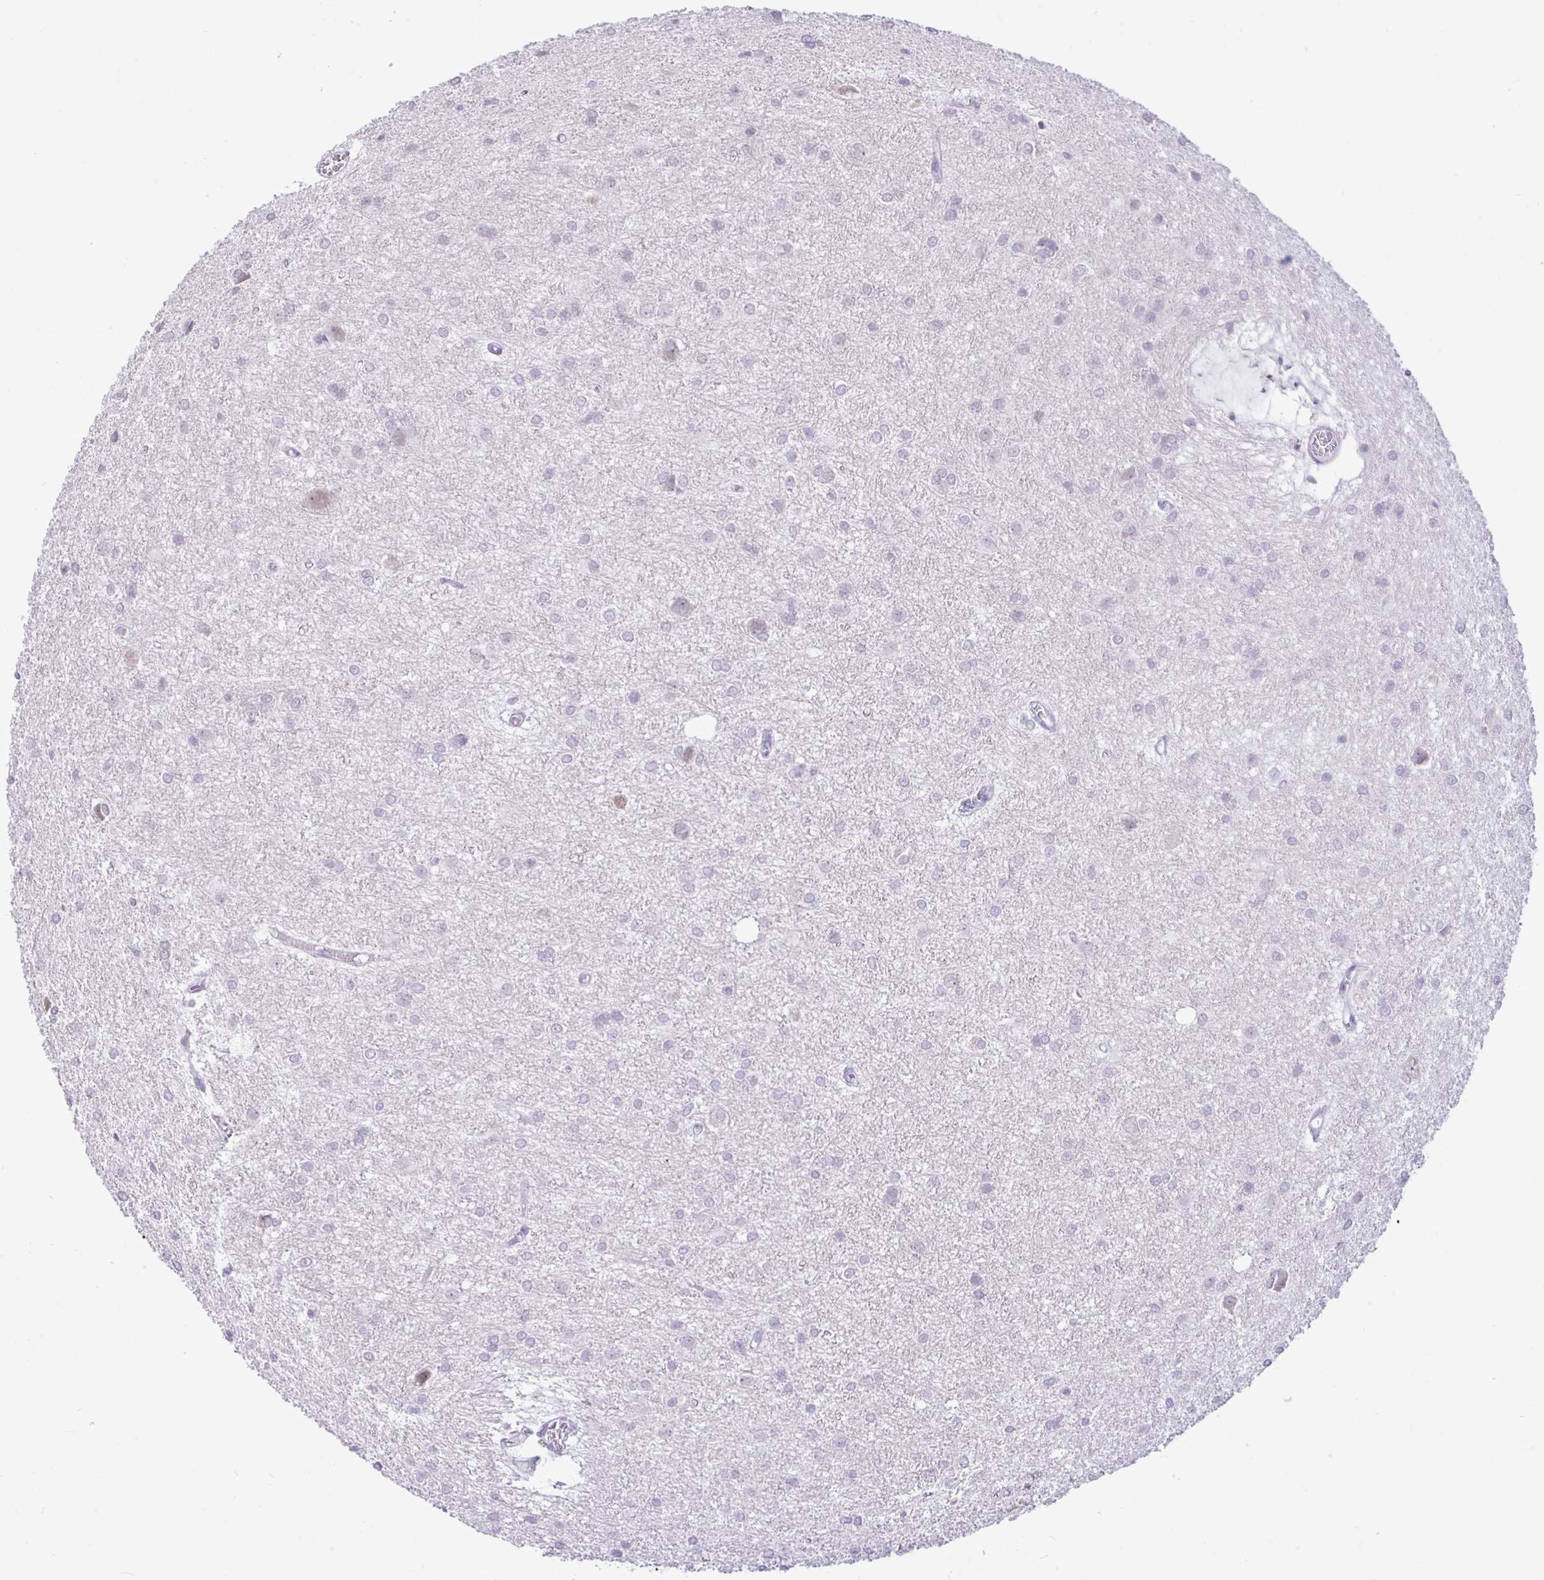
{"staining": {"intensity": "negative", "quantity": "none", "location": "none"}, "tissue": "glioma", "cell_type": "Tumor cells", "image_type": "cancer", "snomed": [{"axis": "morphology", "description": "Glioma, malignant, High grade"}, {"axis": "topography", "description": "Brain"}], "caption": "Human malignant high-grade glioma stained for a protein using IHC demonstrates no positivity in tumor cells.", "gene": "REEP1", "patient": {"sex": "female", "age": 50}}